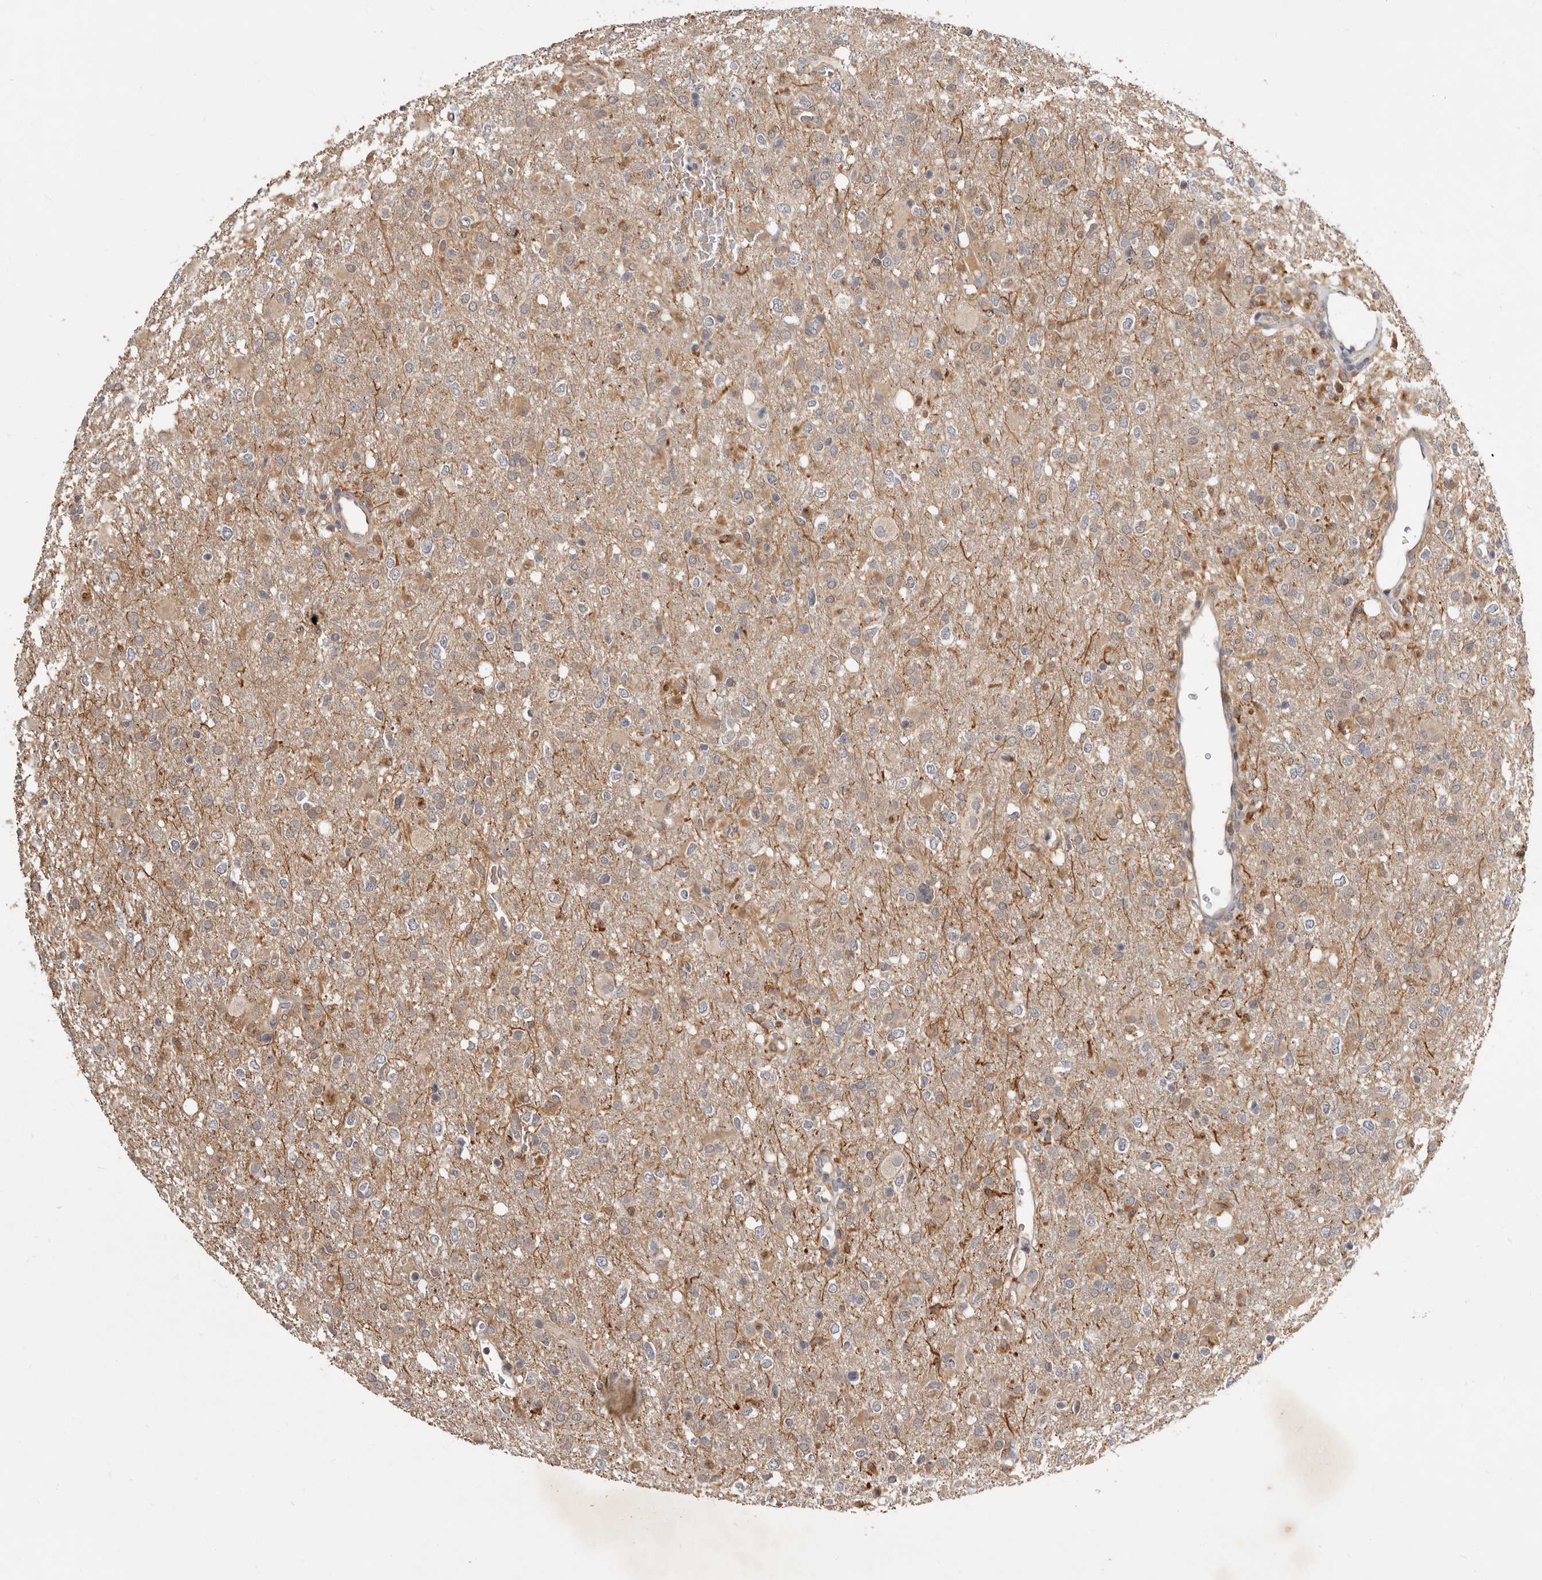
{"staining": {"intensity": "weak", "quantity": "<25%", "location": "cytoplasmic/membranous"}, "tissue": "glioma", "cell_type": "Tumor cells", "image_type": "cancer", "snomed": [{"axis": "morphology", "description": "Glioma, malignant, High grade"}, {"axis": "topography", "description": "Brain"}], "caption": "Tumor cells show no significant expression in high-grade glioma (malignant).", "gene": "INAVA", "patient": {"sex": "female", "age": 57}}